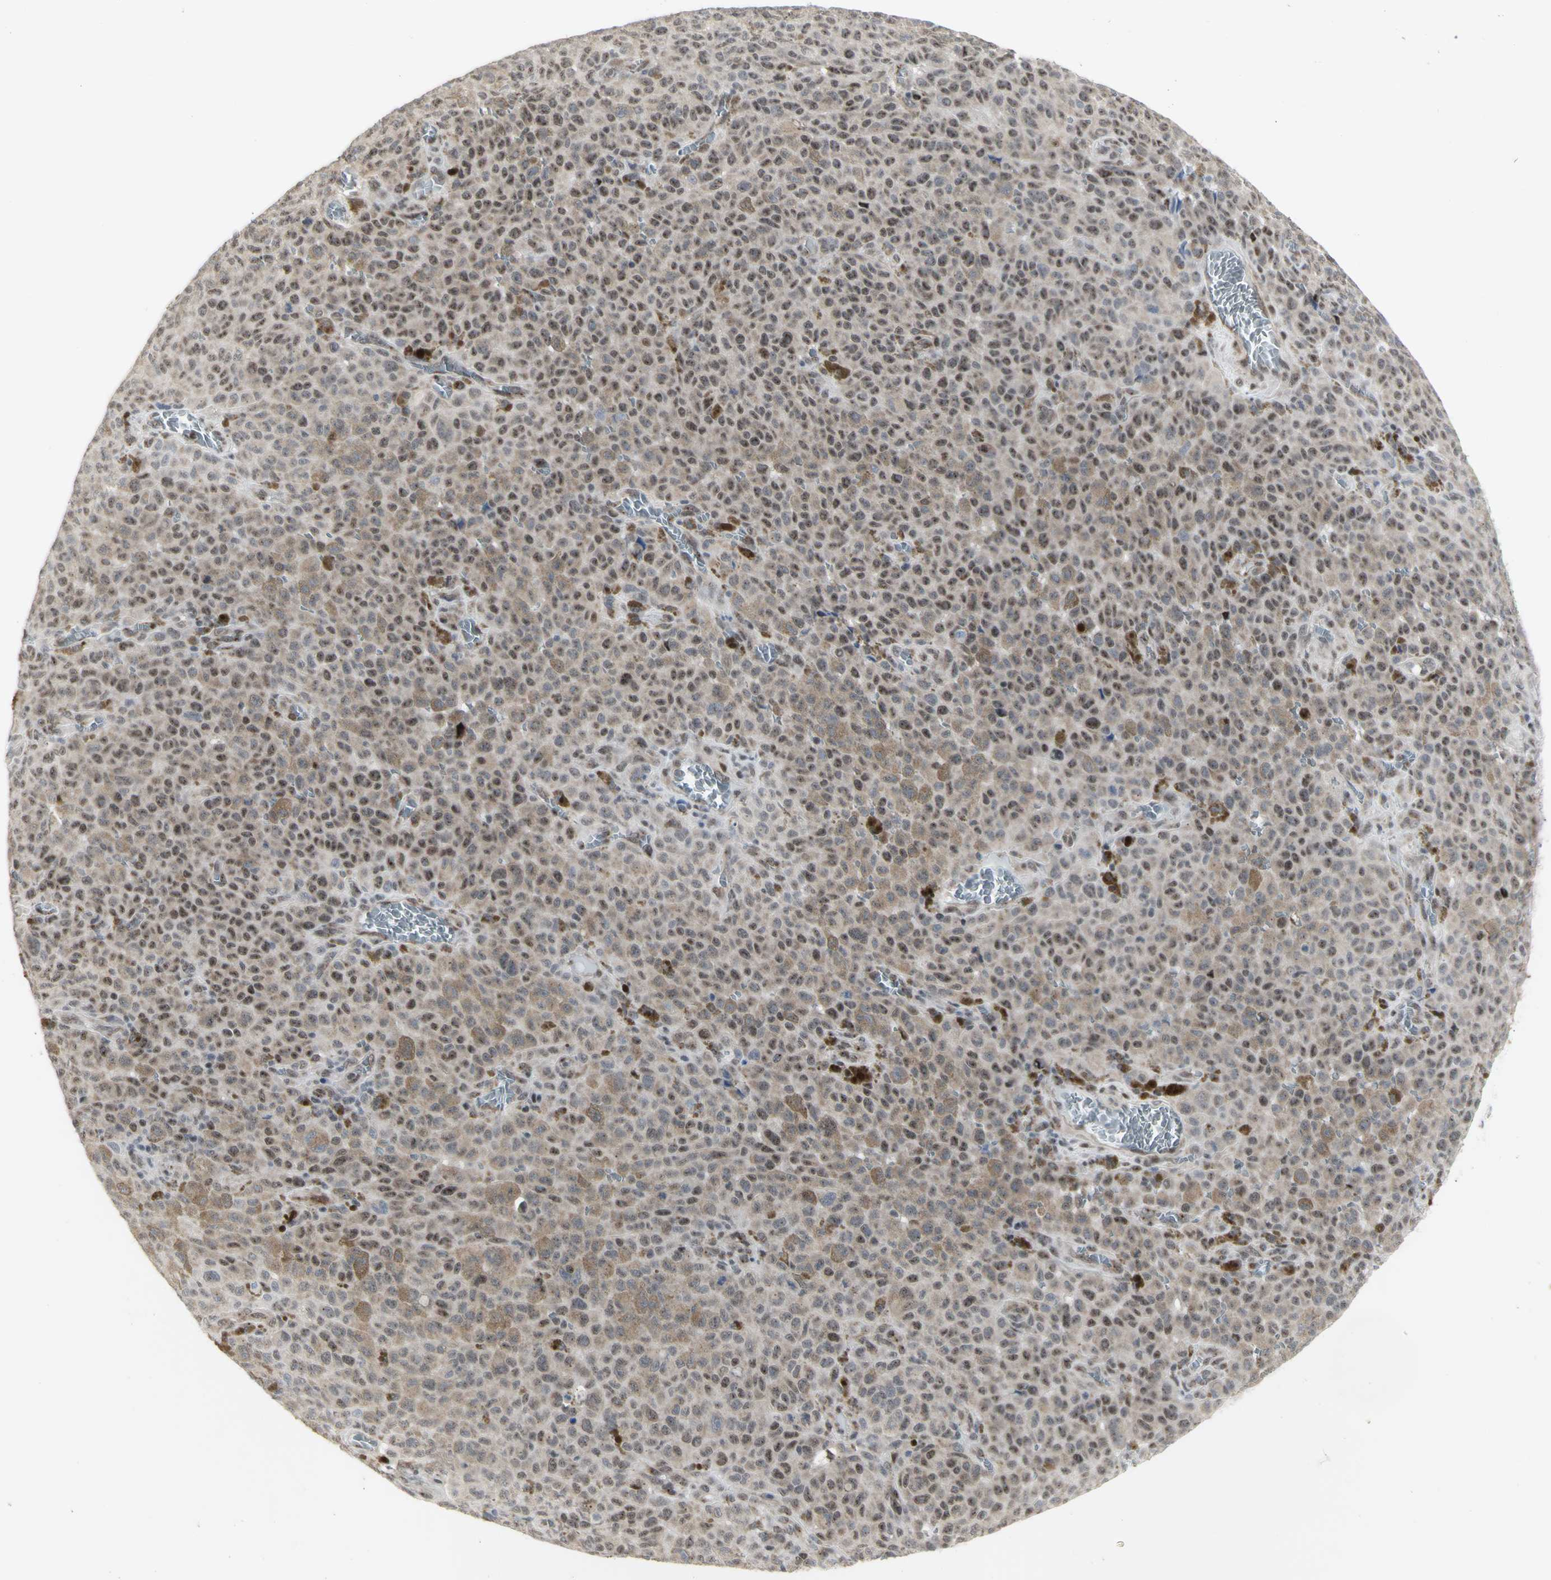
{"staining": {"intensity": "moderate", "quantity": ">75%", "location": "cytoplasmic/membranous,nuclear"}, "tissue": "melanoma", "cell_type": "Tumor cells", "image_type": "cancer", "snomed": [{"axis": "morphology", "description": "Malignant melanoma, NOS"}, {"axis": "topography", "description": "Skin"}], "caption": "Immunohistochemistry (IHC) of melanoma shows medium levels of moderate cytoplasmic/membranous and nuclear staining in about >75% of tumor cells. (Brightfield microscopy of DAB IHC at high magnification).", "gene": "DHRS7B", "patient": {"sex": "female", "age": 82}}